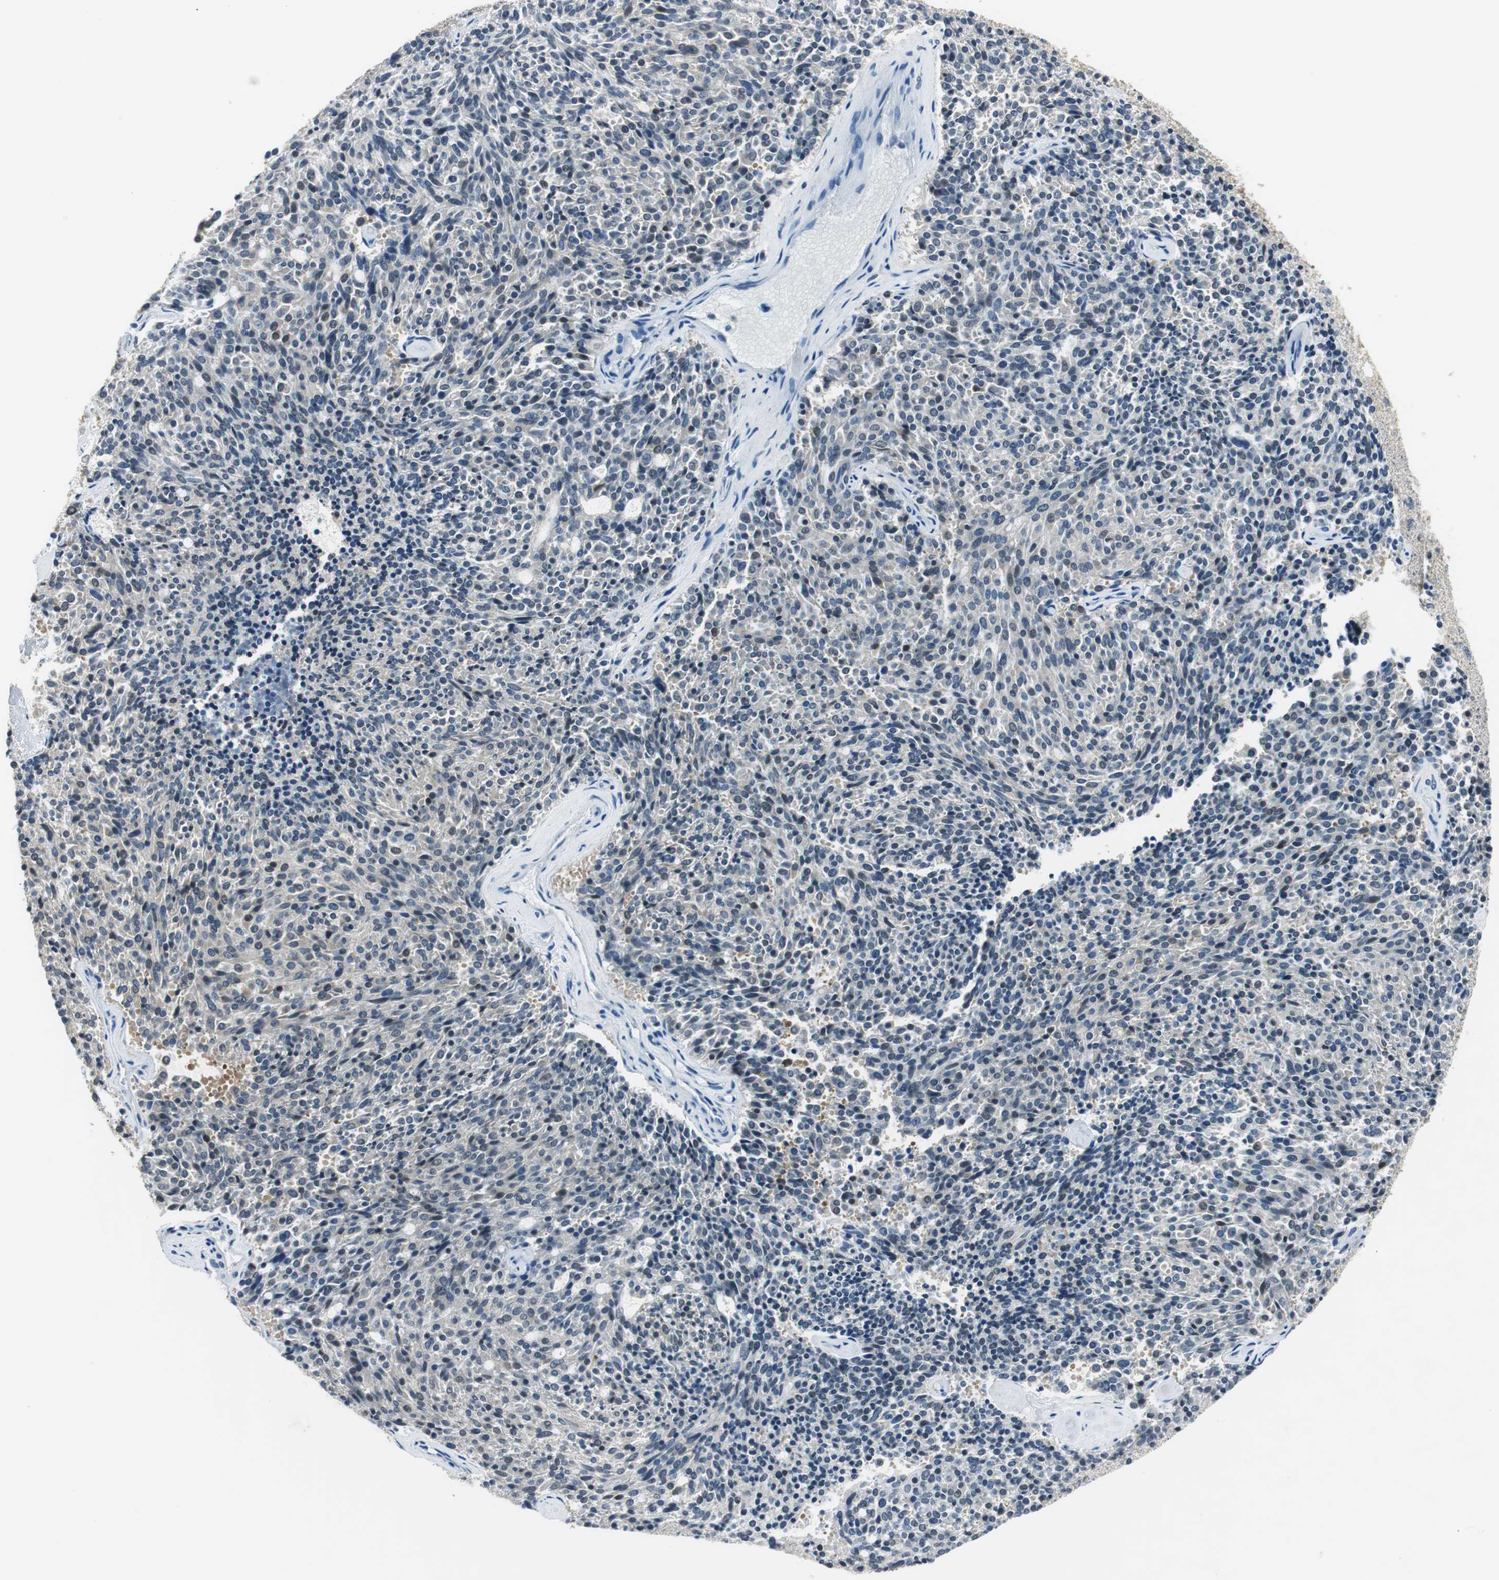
{"staining": {"intensity": "negative", "quantity": "none", "location": "none"}, "tissue": "carcinoid", "cell_type": "Tumor cells", "image_type": "cancer", "snomed": [{"axis": "morphology", "description": "Carcinoid, malignant, NOS"}, {"axis": "topography", "description": "Pancreas"}], "caption": "Malignant carcinoid was stained to show a protein in brown. There is no significant staining in tumor cells.", "gene": "ME1", "patient": {"sex": "female", "age": 54}}